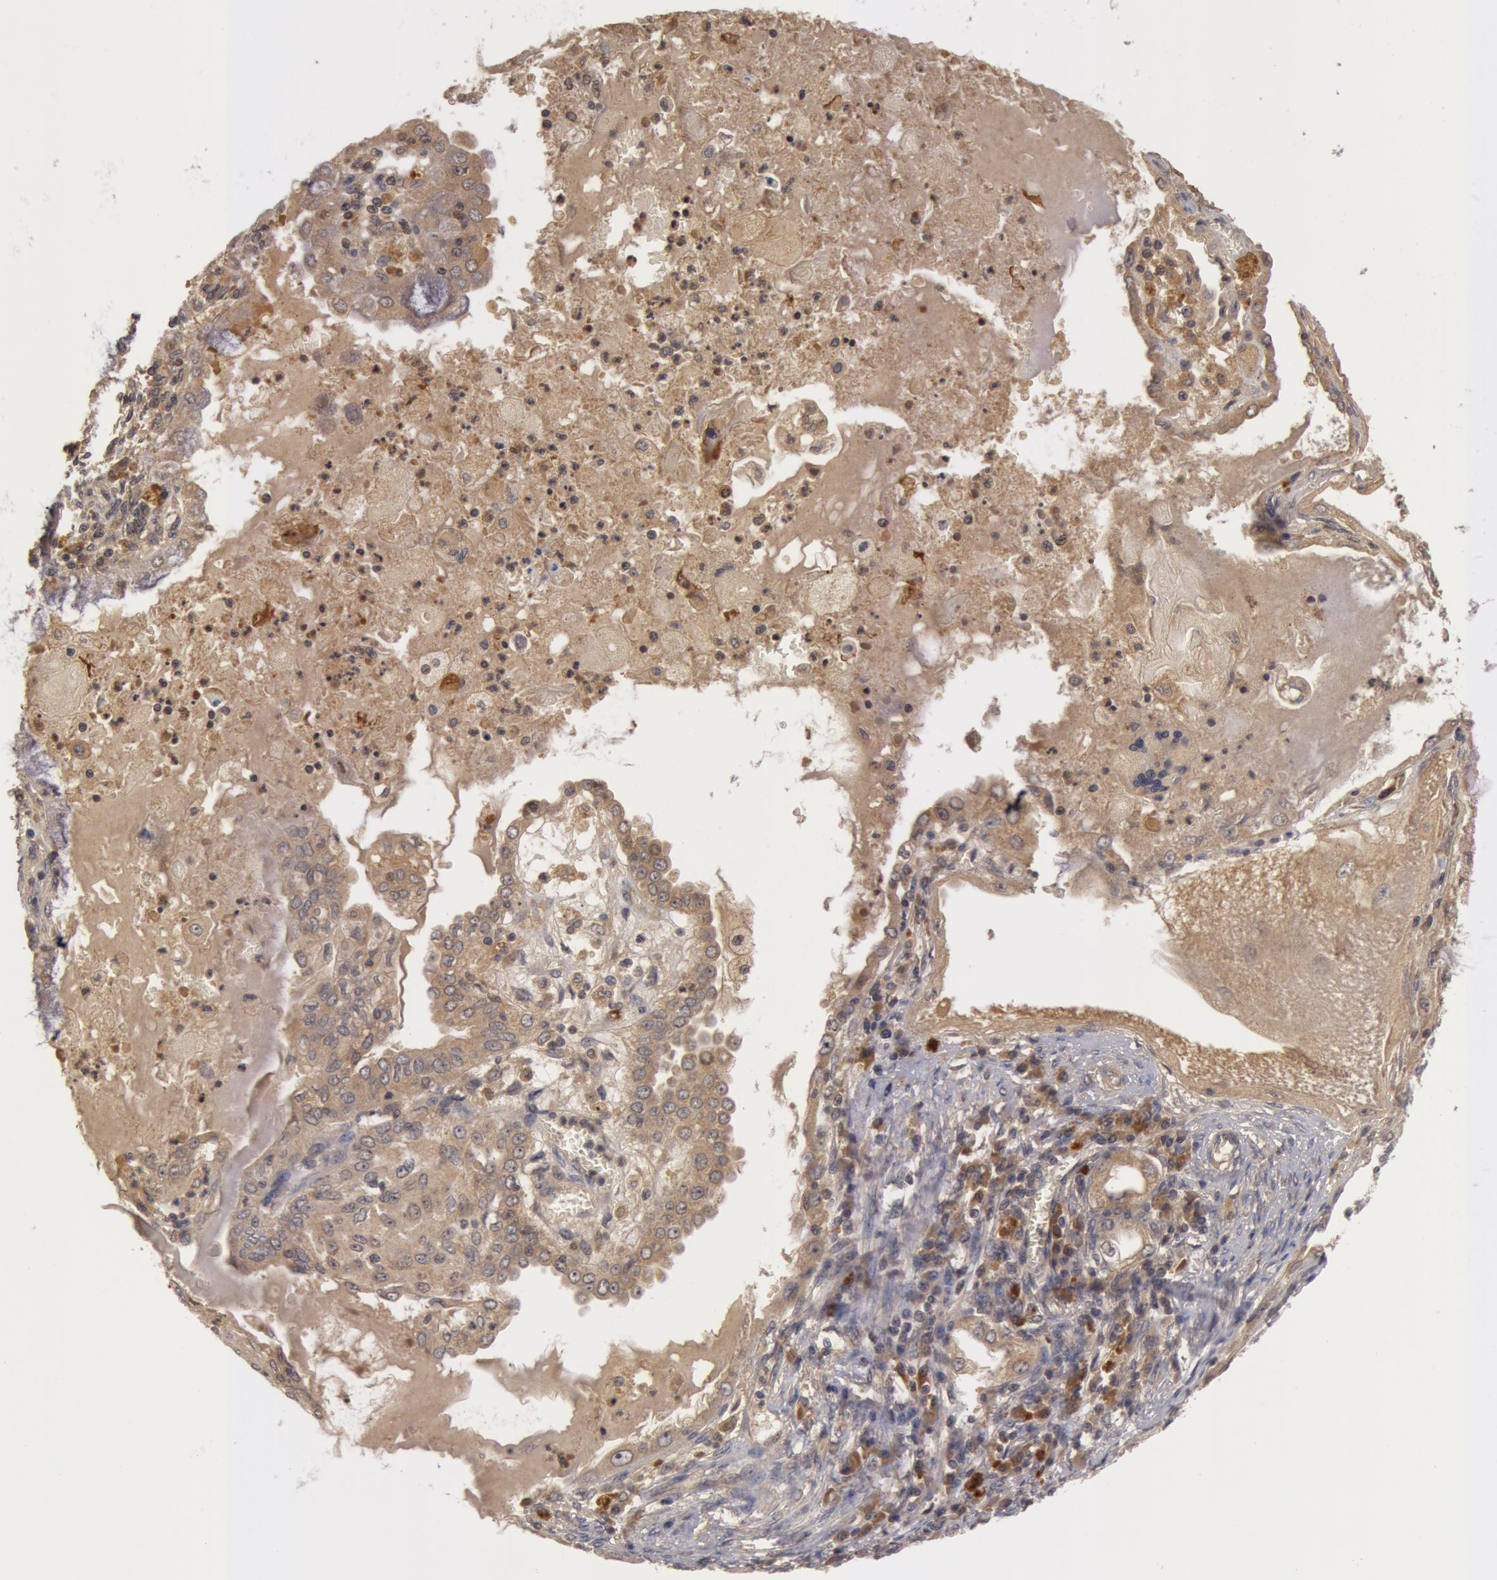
{"staining": {"intensity": "weak", "quantity": ">75%", "location": "cytoplasmic/membranous"}, "tissue": "endometrial cancer", "cell_type": "Tumor cells", "image_type": "cancer", "snomed": [{"axis": "morphology", "description": "Adenocarcinoma, NOS"}, {"axis": "topography", "description": "Endometrium"}], "caption": "Immunohistochemistry (IHC) (DAB) staining of human endometrial cancer (adenocarcinoma) reveals weak cytoplasmic/membranous protein positivity in approximately >75% of tumor cells.", "gene": "BCHE", "patient": {"sex": "female", "age": 79}}